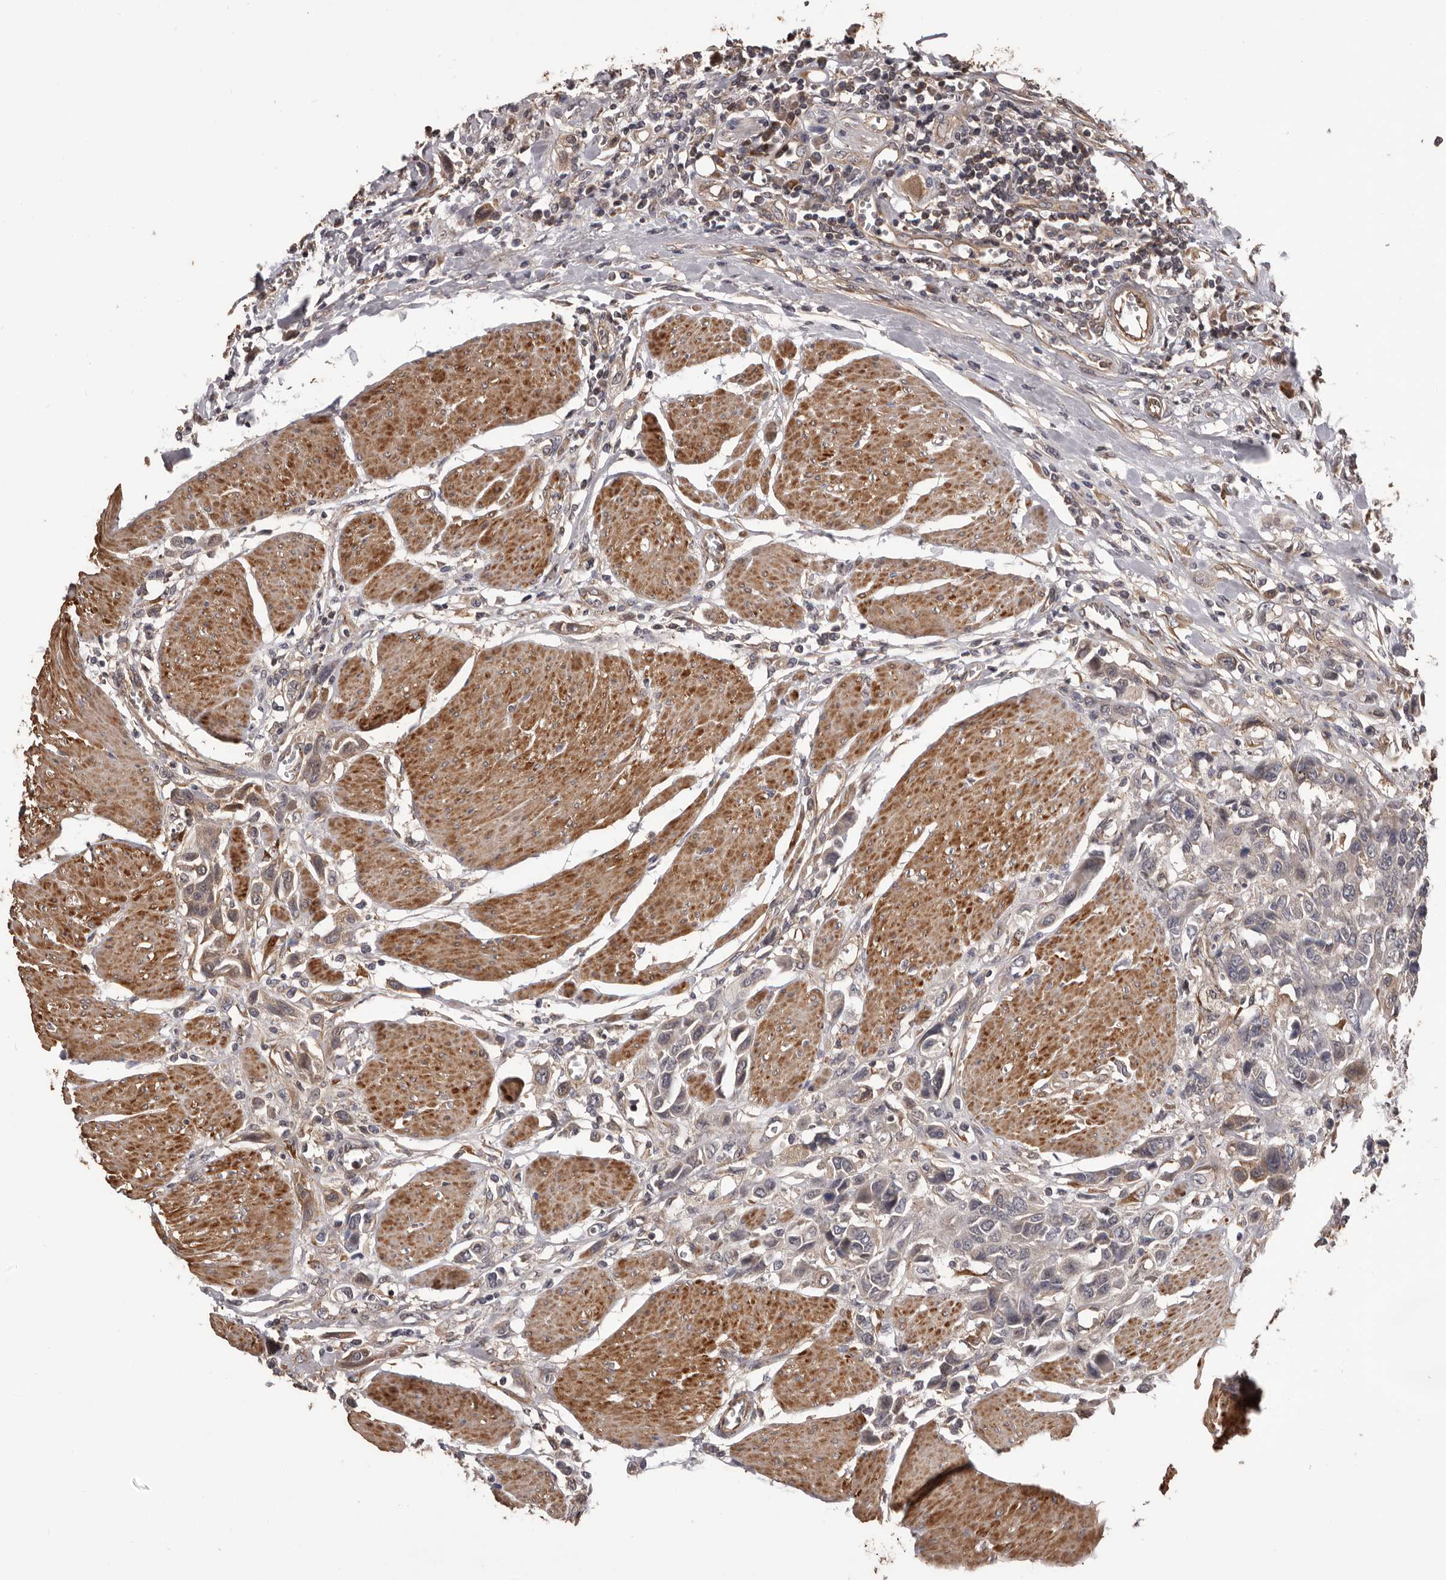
{"staining": {"intensity": "weak", "quantity": "25%-75%", "location": "cytoplasmic/membranous"}, "tissue": "urothelial cancer", "cell_type": "Tumor cells", "image_type": "cancer", "snomed": [{"axis": "morphology", "description": "Urothelial carcinoma, High grade"}, {"axis": "topography", "description": "Urinary bladder"}], "caption": "This image reveals immunohistochemistry (IHC) staining of human urothelial cancer, with low weak cytoplasmic/membranous positivity in about 25%-75% of tumor cells.", "gene": "ADAMTS2", "patient": {"sex": "male", "age": 50}}